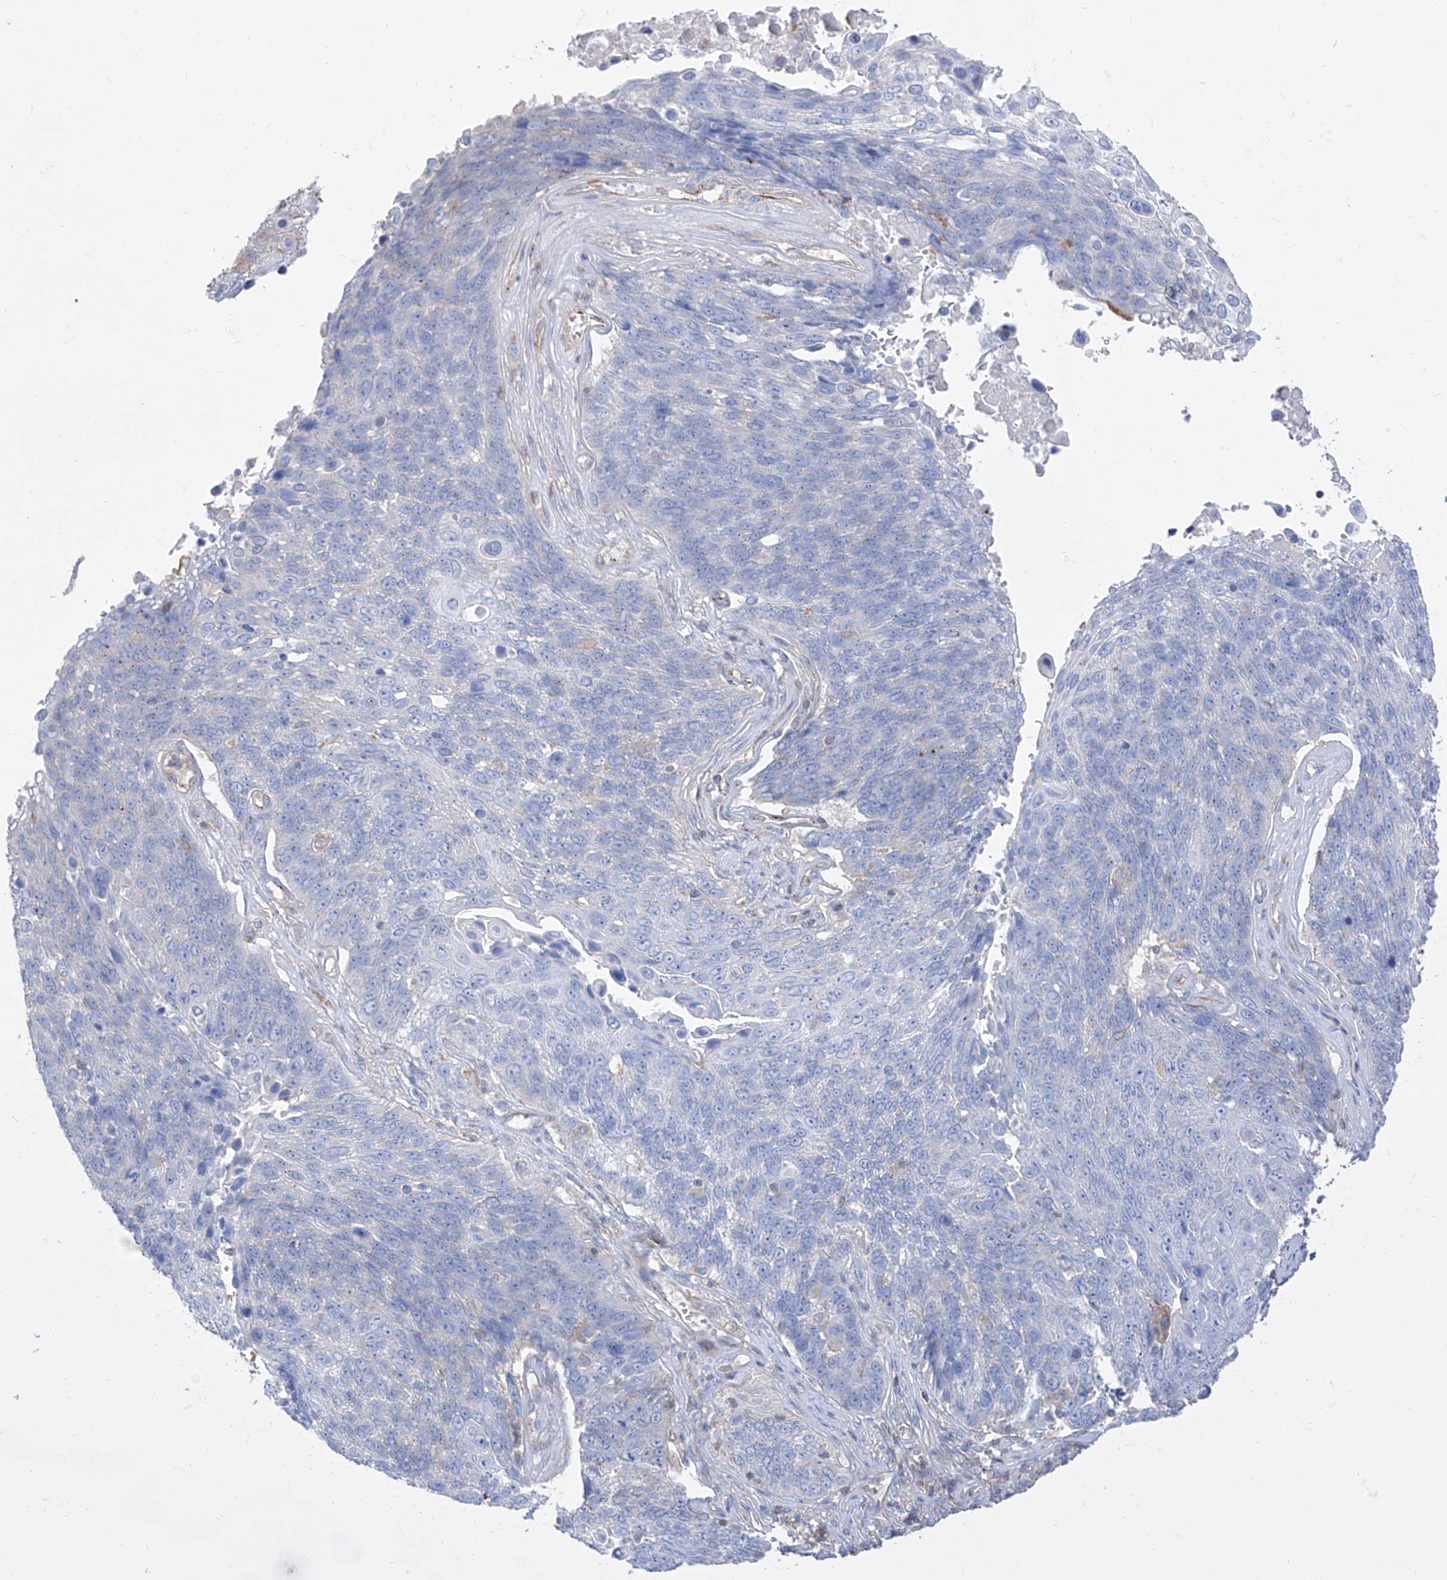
{"staining": {"intensity": "negative", "quantity": "none", "location": "none"}, "tissue": "lung cancer", "cell_type": "Tumor cells", "image_type": "cancer", "snomed": [{"axis": "morphology", "description": "Squamous cell carcinoma, NOS"}, {"axis": "topography", "description": "Lung"}], "caption": "Squamous cell carcinoma (lung) stained for a protein using immunohistochemistry (IHC) reveals no positivity tumor cells.", "gene": "C1orf74", "patient": {"sex": "male", "age": 66}}